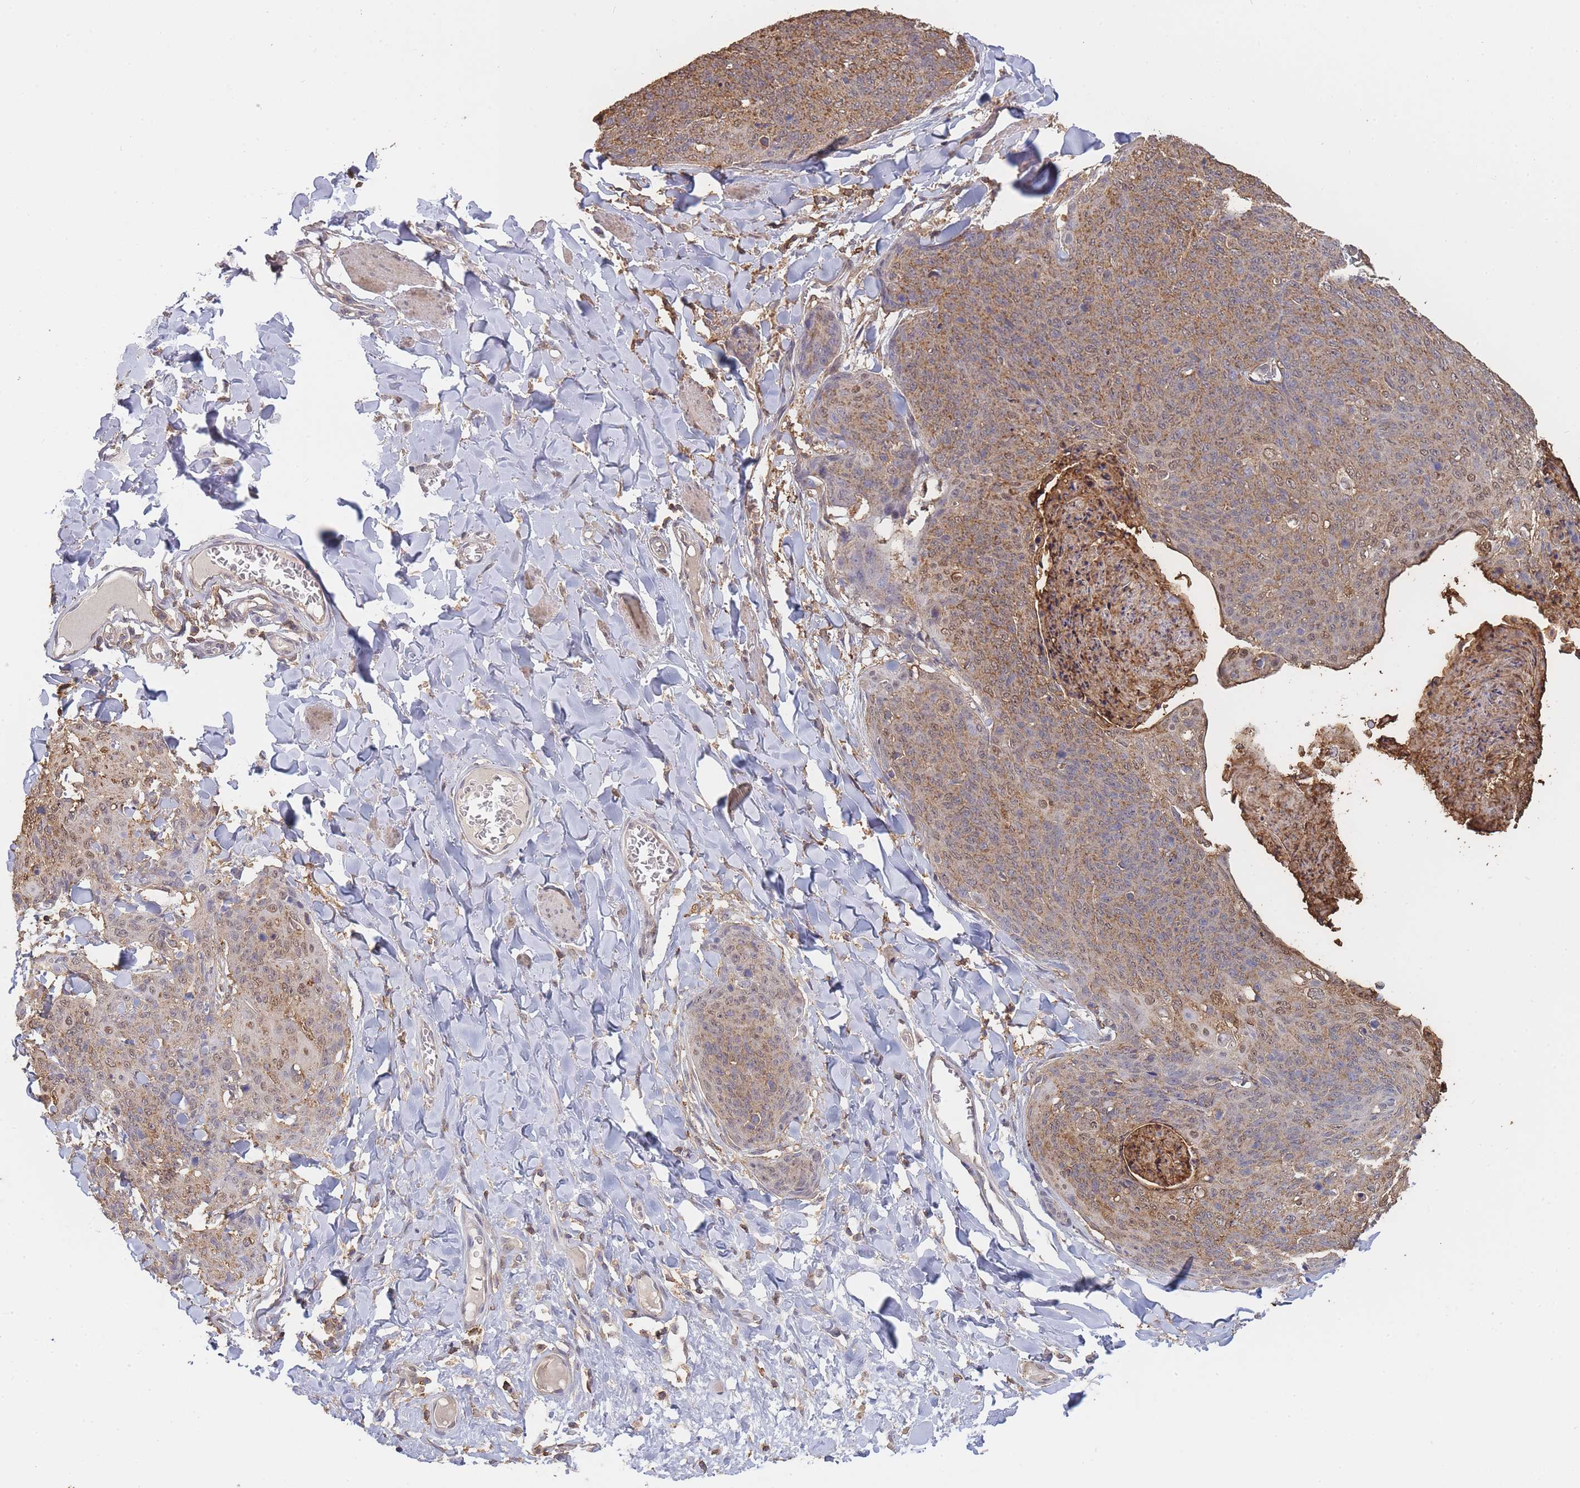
{"staining": {"intensity": "moderate", "quantity": ">75%", "location": "cytoplasmic/membranous,nuclear"}, "tissue": "skin cancer", "cell_type": "Tumor cells", "image_type": "cancer", "snomed": [{"axis": "morphology", "description": "Squamous cell carcinoma, NOS"}, {"axis": "topography", "description": "Skin"}, {"axis": "topography", "description": "Vulva"}], "caption": "An immunohistochemistry micrograph of neoplastic tissue is shown. Protein staining in brown shows moderate cytoplasmic/membranous and nuclear positivity in skin cancer within tumor cells. Nuclei are stained in blue.", "gene": "METRN", "patient": {"sex": "female", "age": 85}}